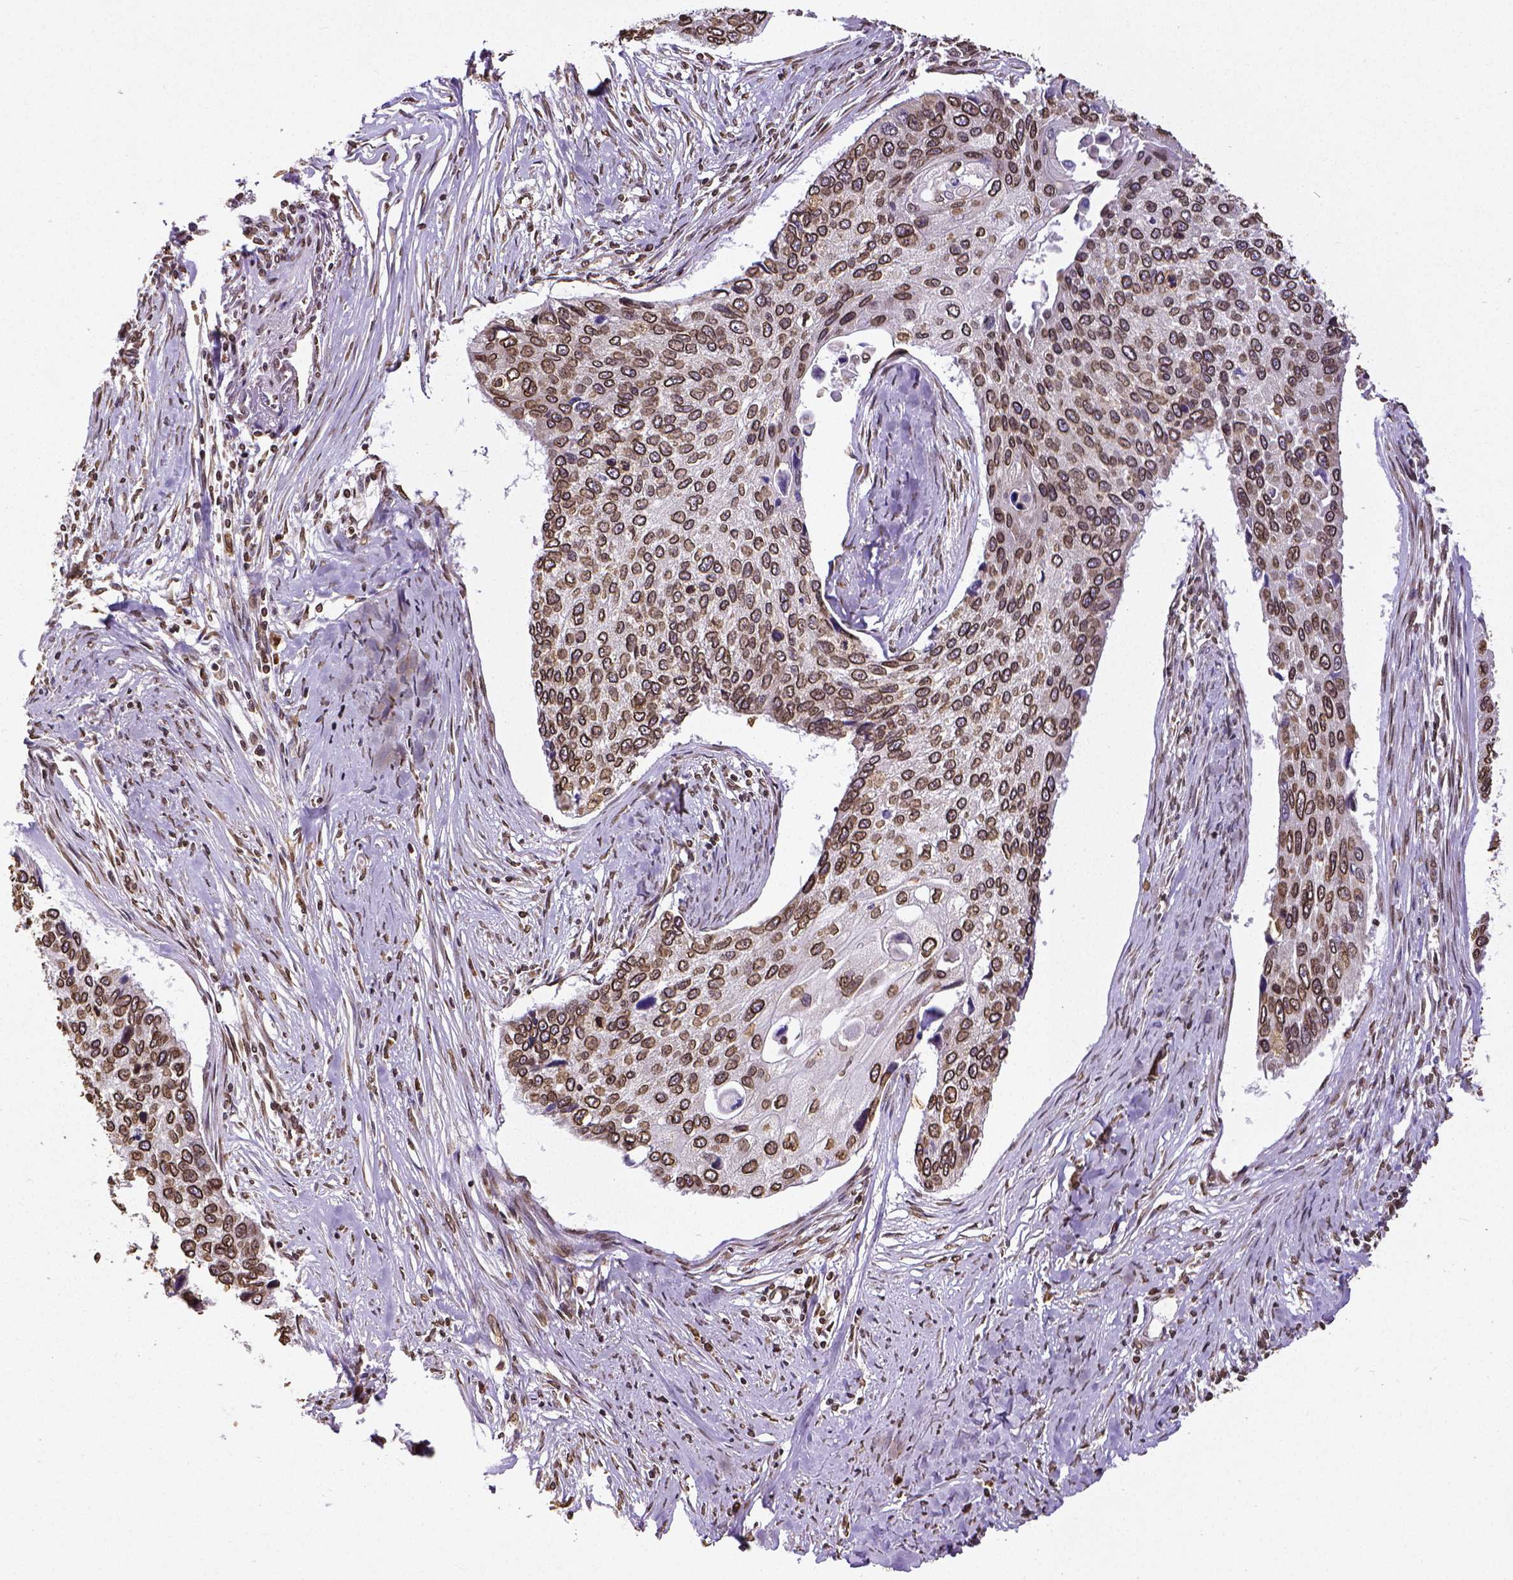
{"staining": {"intensity": "strong", "quantity": ">75%", "location": "cytoplasmic/membranous,nuclear"}, "tissue": "lung cancer", "cell_type": "Tumor cells", "image_type": "cancer", "snomed": [{"axis": "morphology", "description": "Squamous cell carcinoma, NOS"}, {"axis": "morphology", "description": "Squamous cell carcinoma, metastatic, NOS"}, {"axis": "topography", "description": "Lung"}], "caption": "Lung cancer (metastatic squamous cell carcinoma) stained with a brown dye reveals strong cytoplasmic/membranous and nuclear positive expression in about >75% of tumor cells.", "gene": "MTDH", "patient": {"sex": "male", "age": 63}}